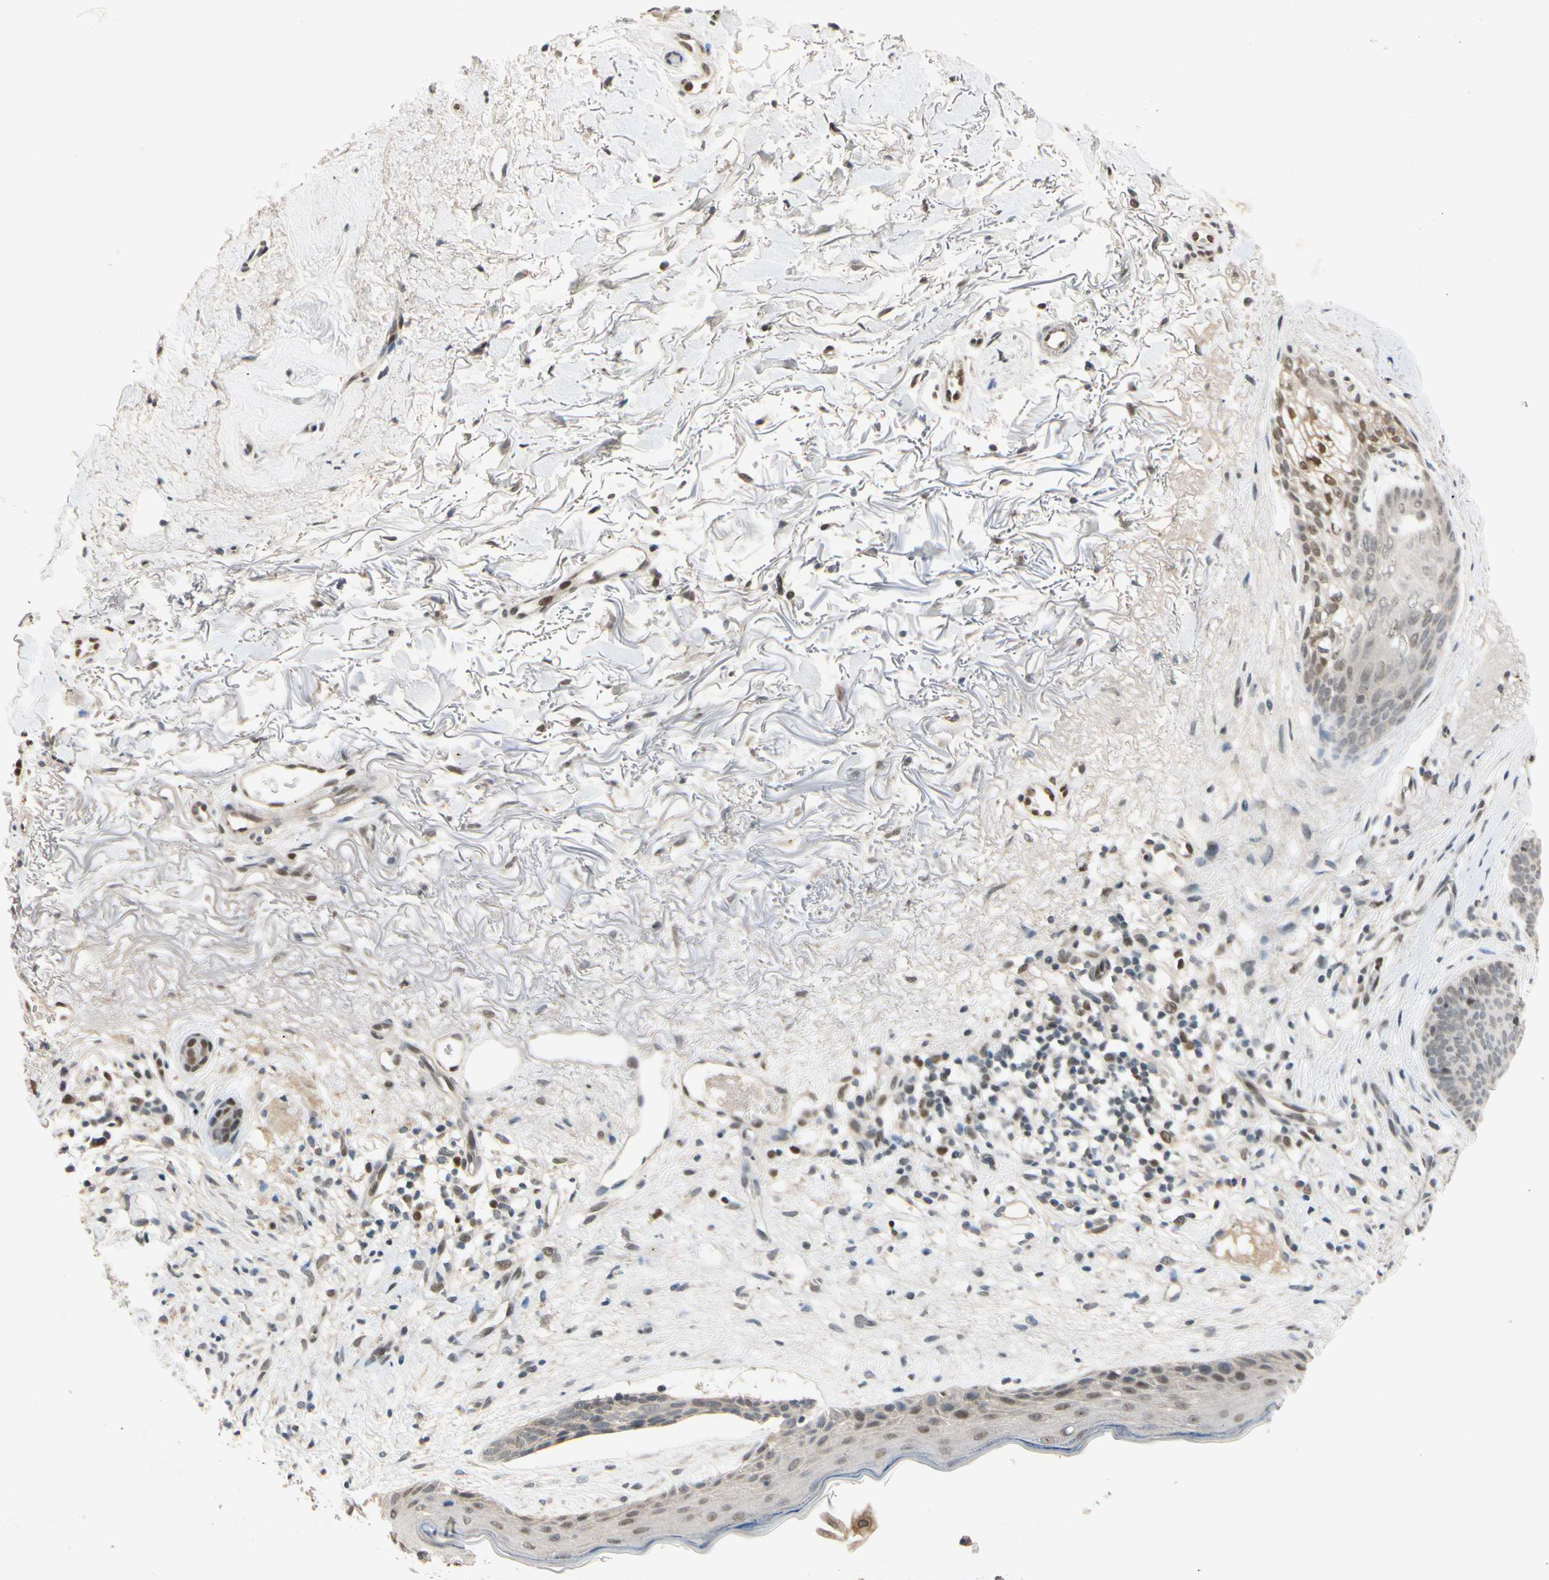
{"staining": {"intensity": "moderate", "quantity": "<25%", "location": "cytoplasmic/membranous,nuclear"}, "tissue": "skin cancer", "cell_type": "Tumor cells", "image_type": "cancer", "snomed": [{"axis": "morphology", "description": "Normal tissue, NOS"}, {"axis": "morphology", "description": "Basal cell carcinoma"}, {"axis": "topography", "description": "Skin"}], "caption": "Skin basal cell carcinoma stained with a brown dye exhibits moderate cytoplasmic/membranous and nuclear positive positivity in approximately <25% of tumor cells.", "gene": "RIOX2", "patient": {"sex": "female", "age": 70}}